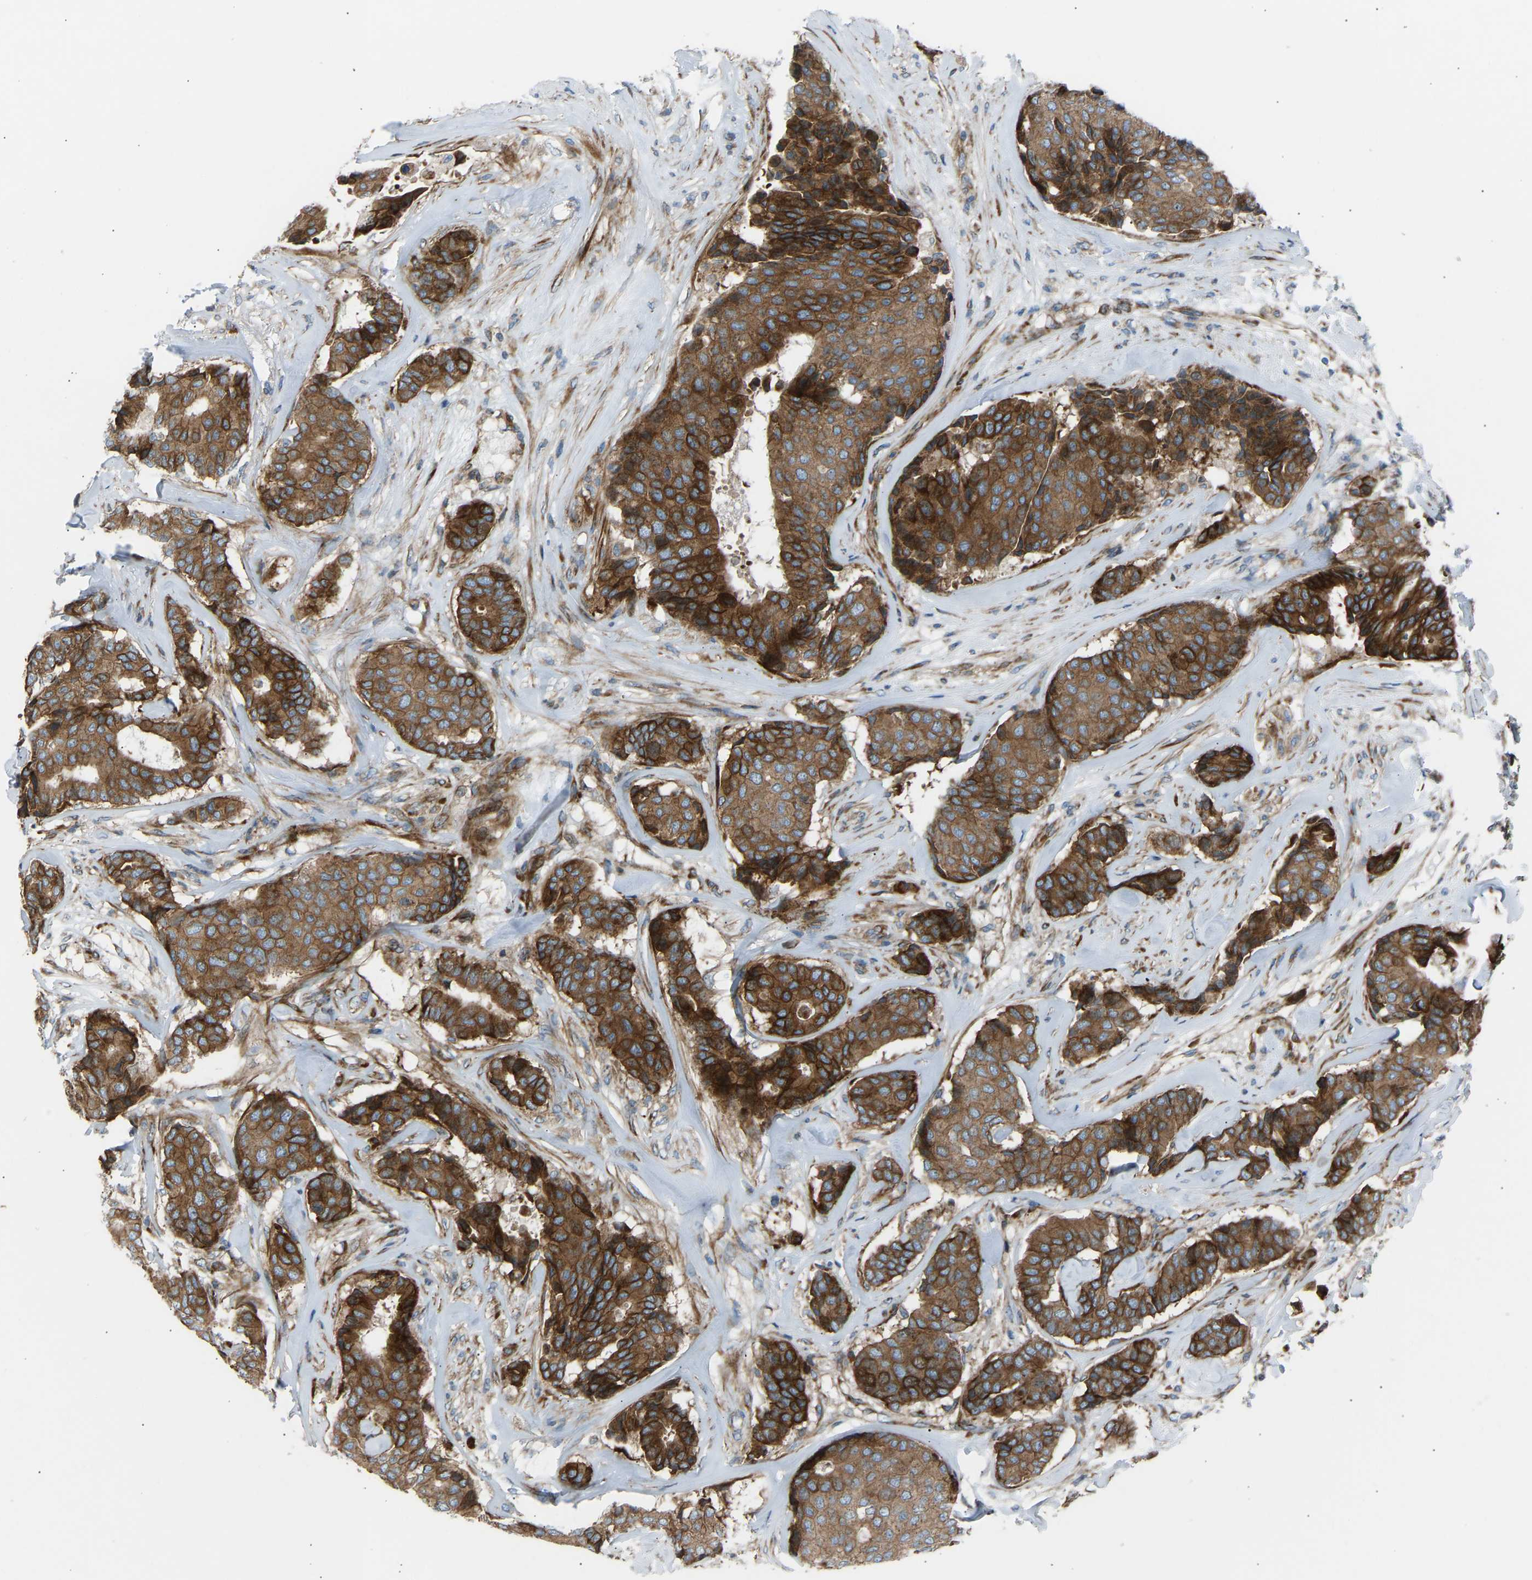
{"staining": {"intensity": "strong", "quantity": ">75%", "location": "cytoplasmic/membranous"}, "tissue": "breast cancer", "cell_type": "Tumor cells", "image_type": "cancer", "snomed": [{"axis": "morphology", "description": "Duct carcinoma"}, {"axis": "topography", "description": "Breast"}], "caption": "DAB (3,3'-diaminobenzidine) immunohistochemical staining of breast cancer (intraductal carcinoma) displays strong cytoplasmic/membranous protein expression in approximately >75% of tumor cells.", "gene": "VPS41", "patient": {"sex": "female", "age": 75}}